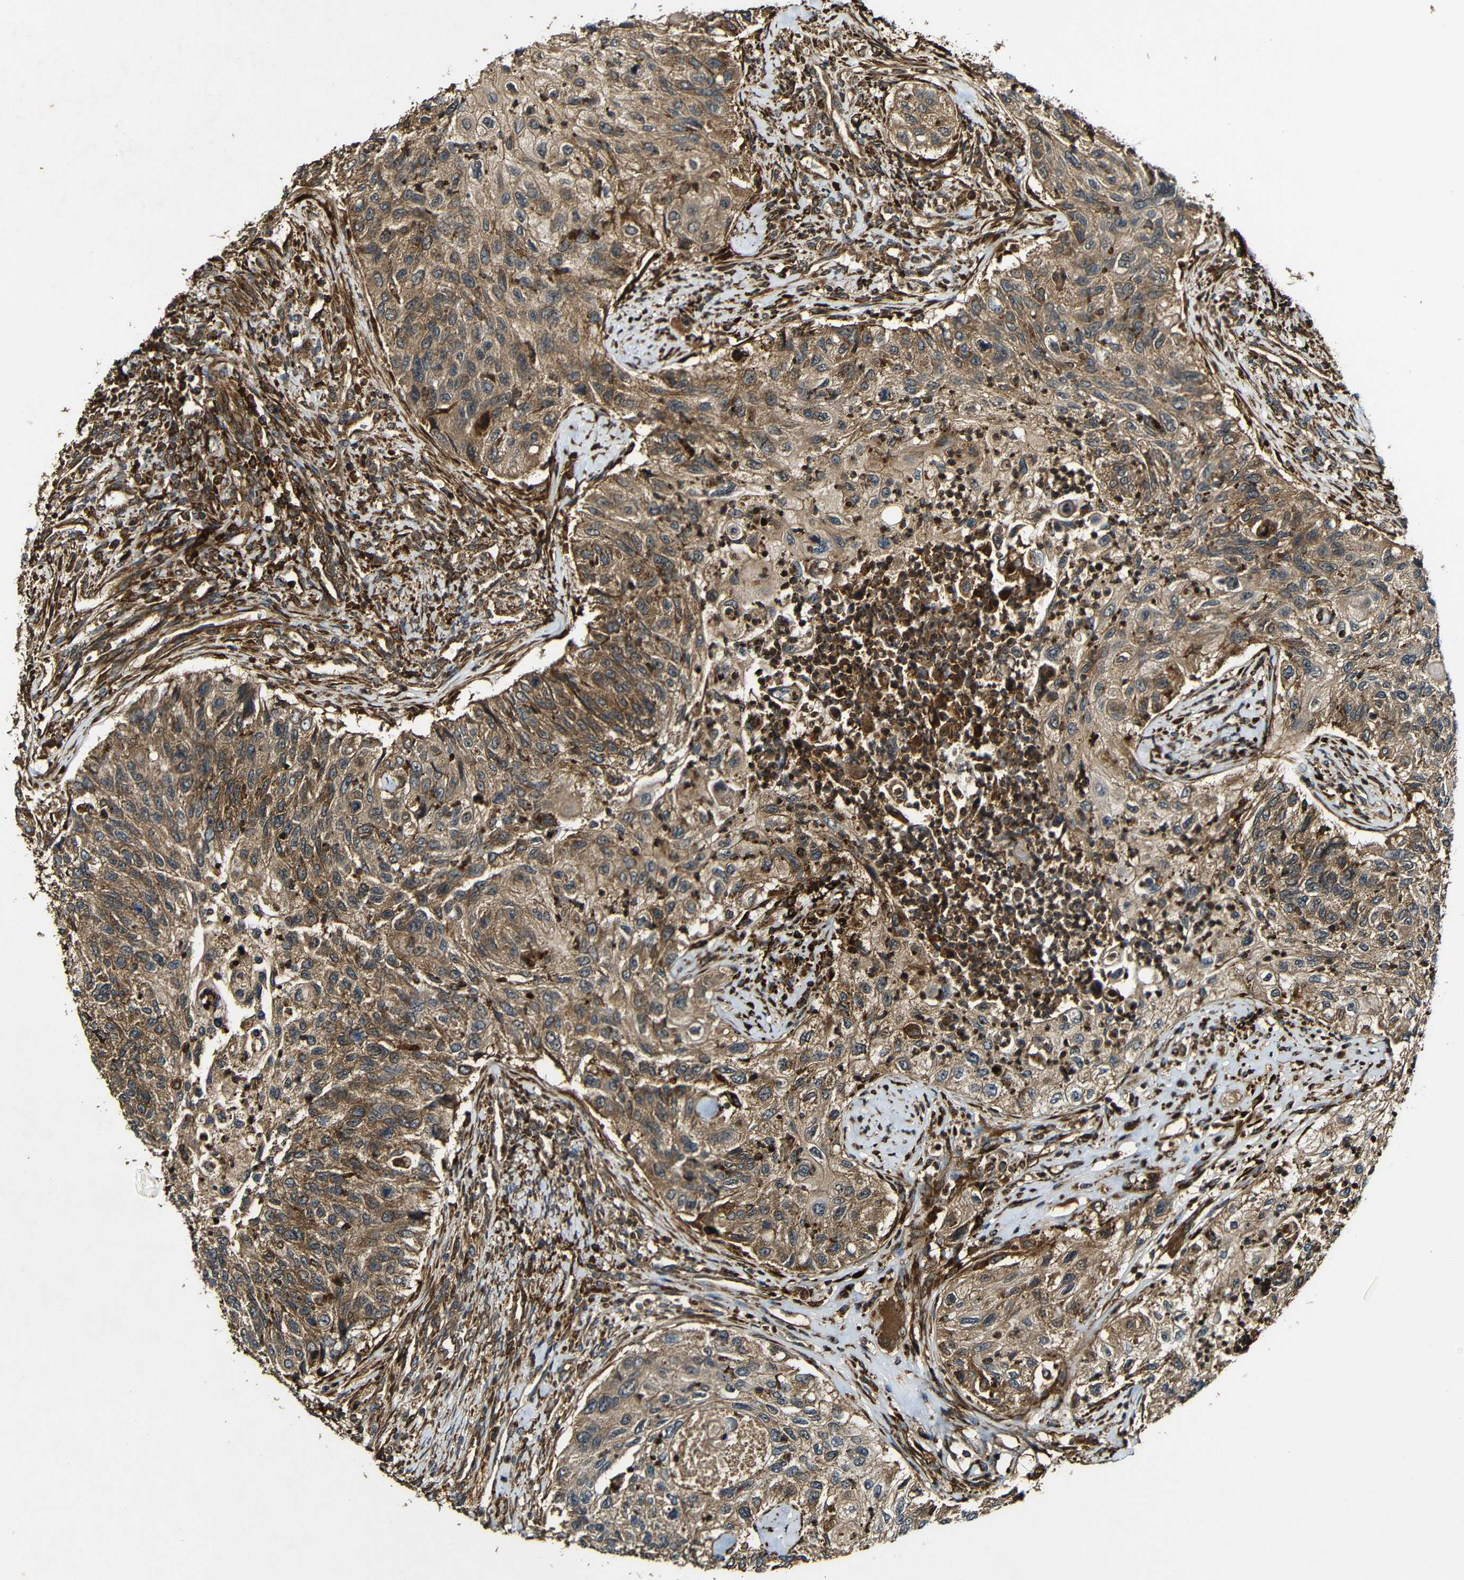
{"staining": {"intensity": "moderate", "quantity": ">75%", "location": "cytoplasmic/membranous"}, "tissue": "urothelial cancer", "cell_type": "Tumor cells", "image_type": "cancer", "snomed": [{"axis": "morphology", "description": "Urothelial carcinoma, High grade"}, {"axis": "topography", "description": "Urinary bladder"}], "caption": "Protein expression analysis of human high-grade urothelial carcinoma reveals moderate cytoplasmic/membranous positivity in approximately >75% of tumor cells.", "gene": "CASP8", "patient": {"sex": "female", "age": 60}}